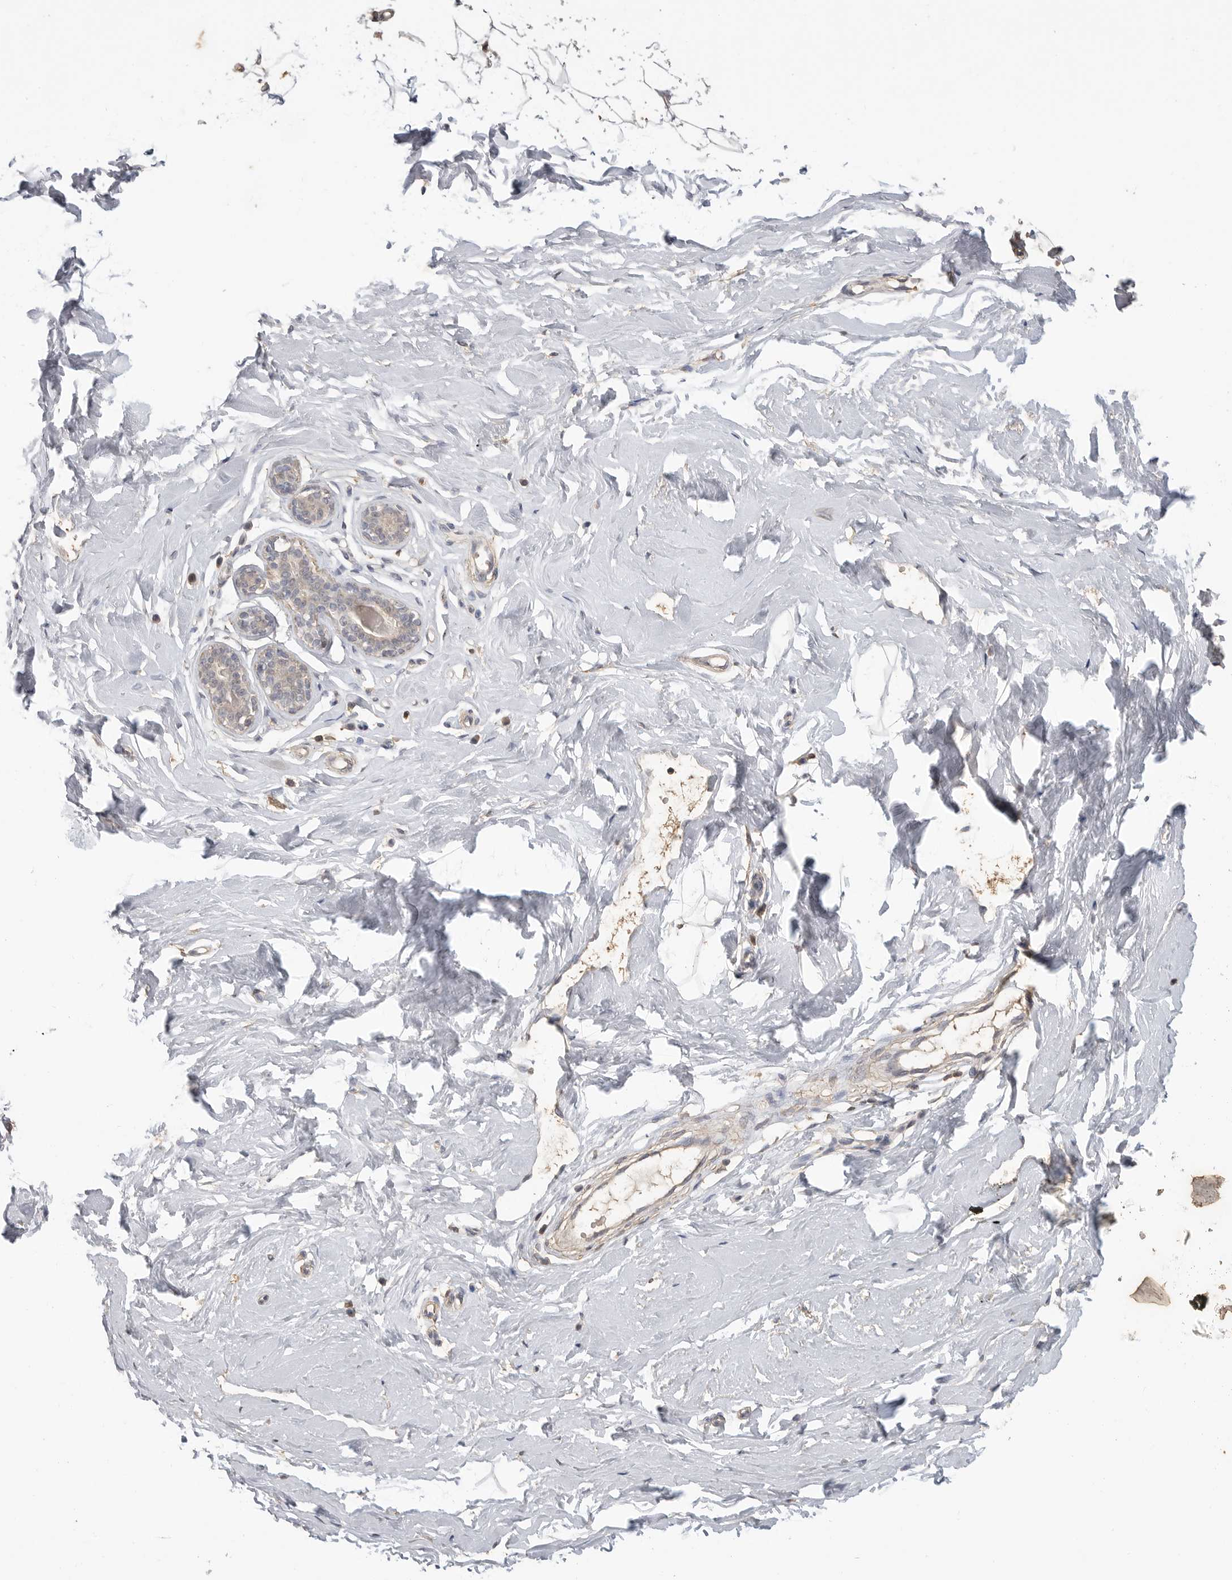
{"staining": {"intensity": "negative", "quantity": "none", "location": "none"}, "tissue": "breast", "cell_type": "Adipocytes", "image_type": "normal", "snomed": [{"axis": "morphology", "description": "Normal tissue, NOS"}, {"axis": "topography", "description": "Breast"}], "caption": "IHC of benign breast displays no staining in adipocytes. (Brightfield microscopy of DAB immunohistochemistry at high magnification).", "gene": "MAP2K1", "patient": {"sex": "female", "age": 23}}